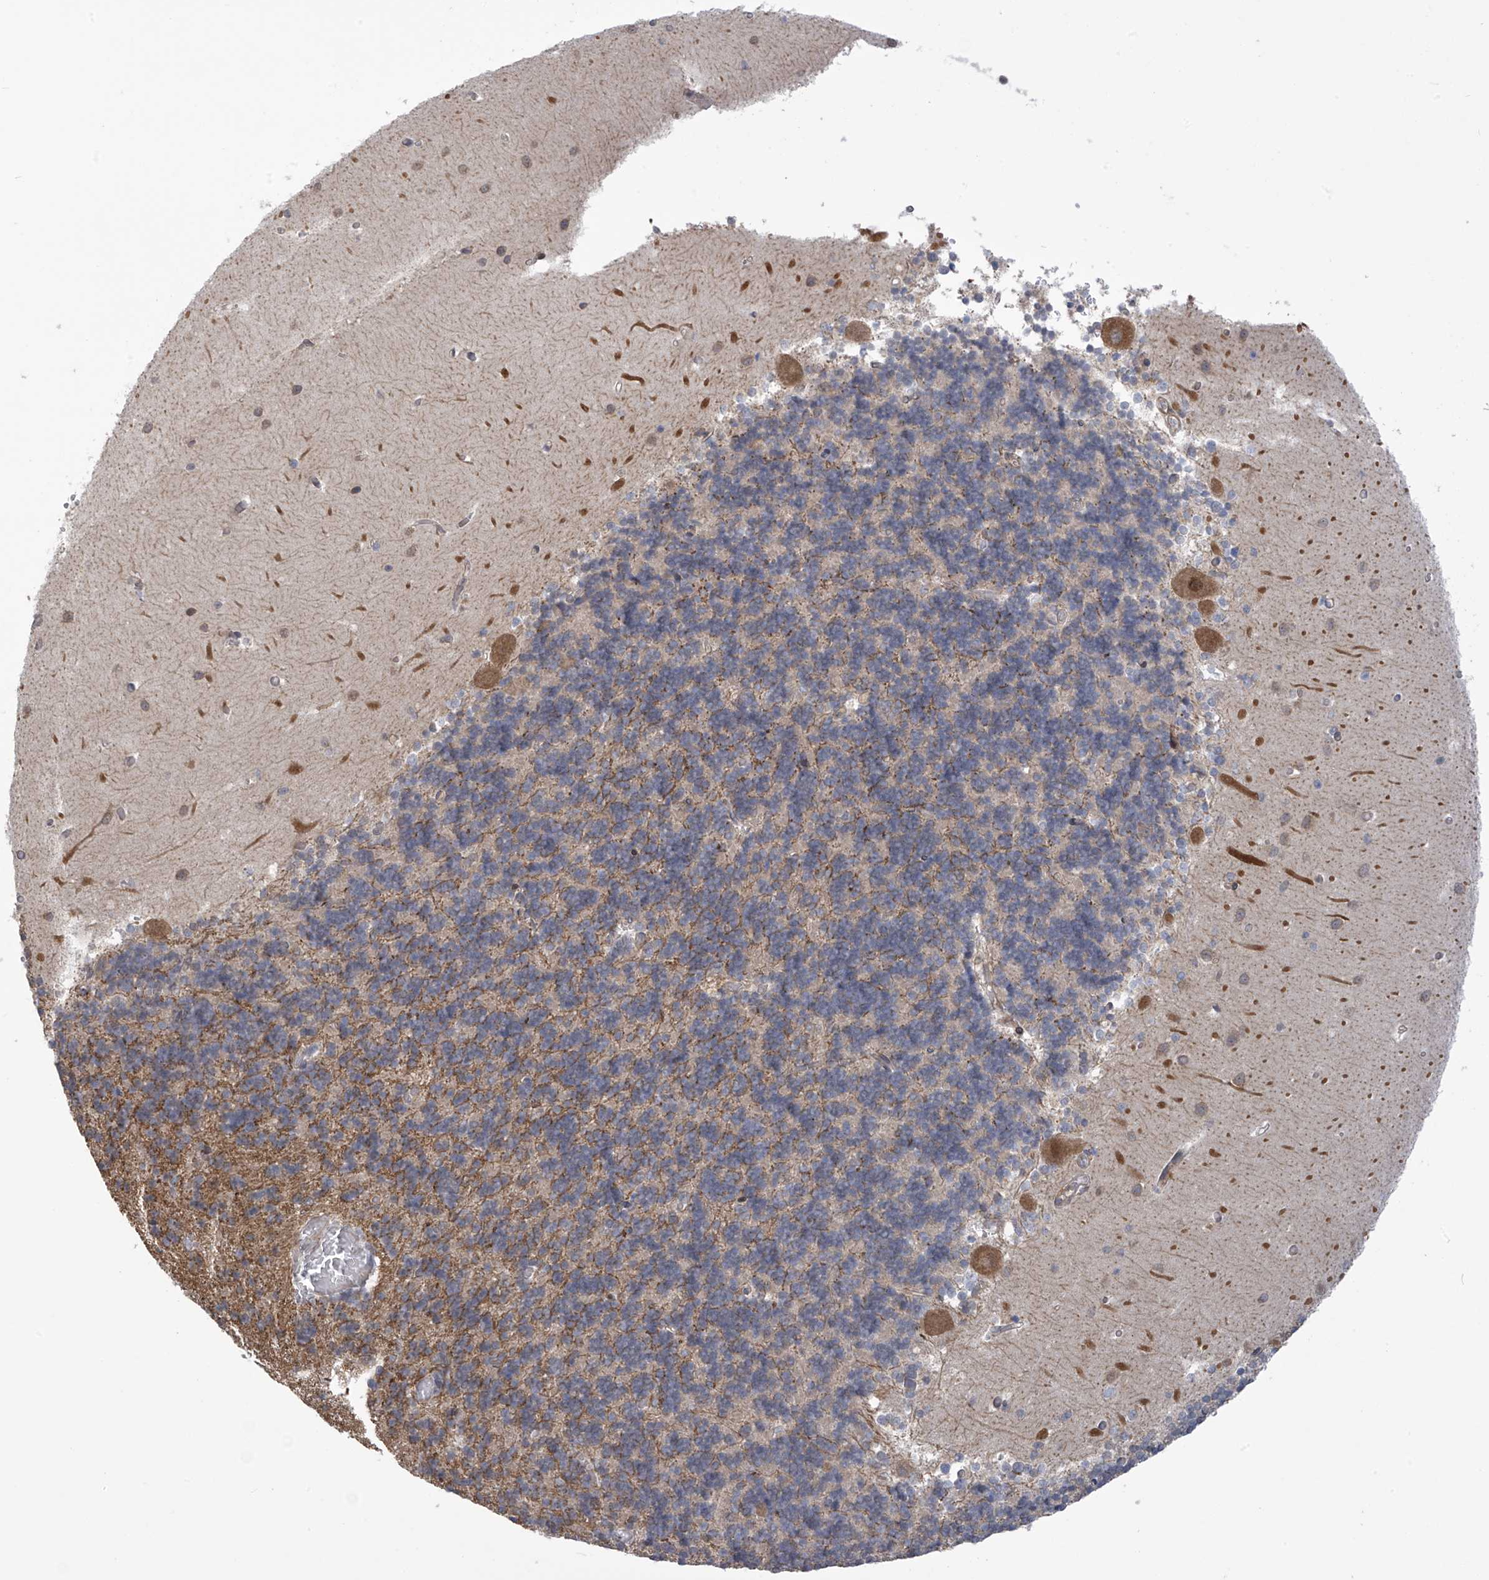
{"staining": {"intensity": "negative", "quantity": "none", "location": "none"}, "tissue": "cerebellum", "cell_type": "Cells in granular layer", "image_type": "normal", "snomed": [{"axis": "morphology", "description": "Normal tissue, NOS"}, {"axis": "topography", "description": "Cerebellum"}], "caption": "Micrograph shows no significant protein staining in cells in granular layer of normal cerebellum.", "gene": "KIAA1522", "patient": {"sex": "male", "age": 37}}